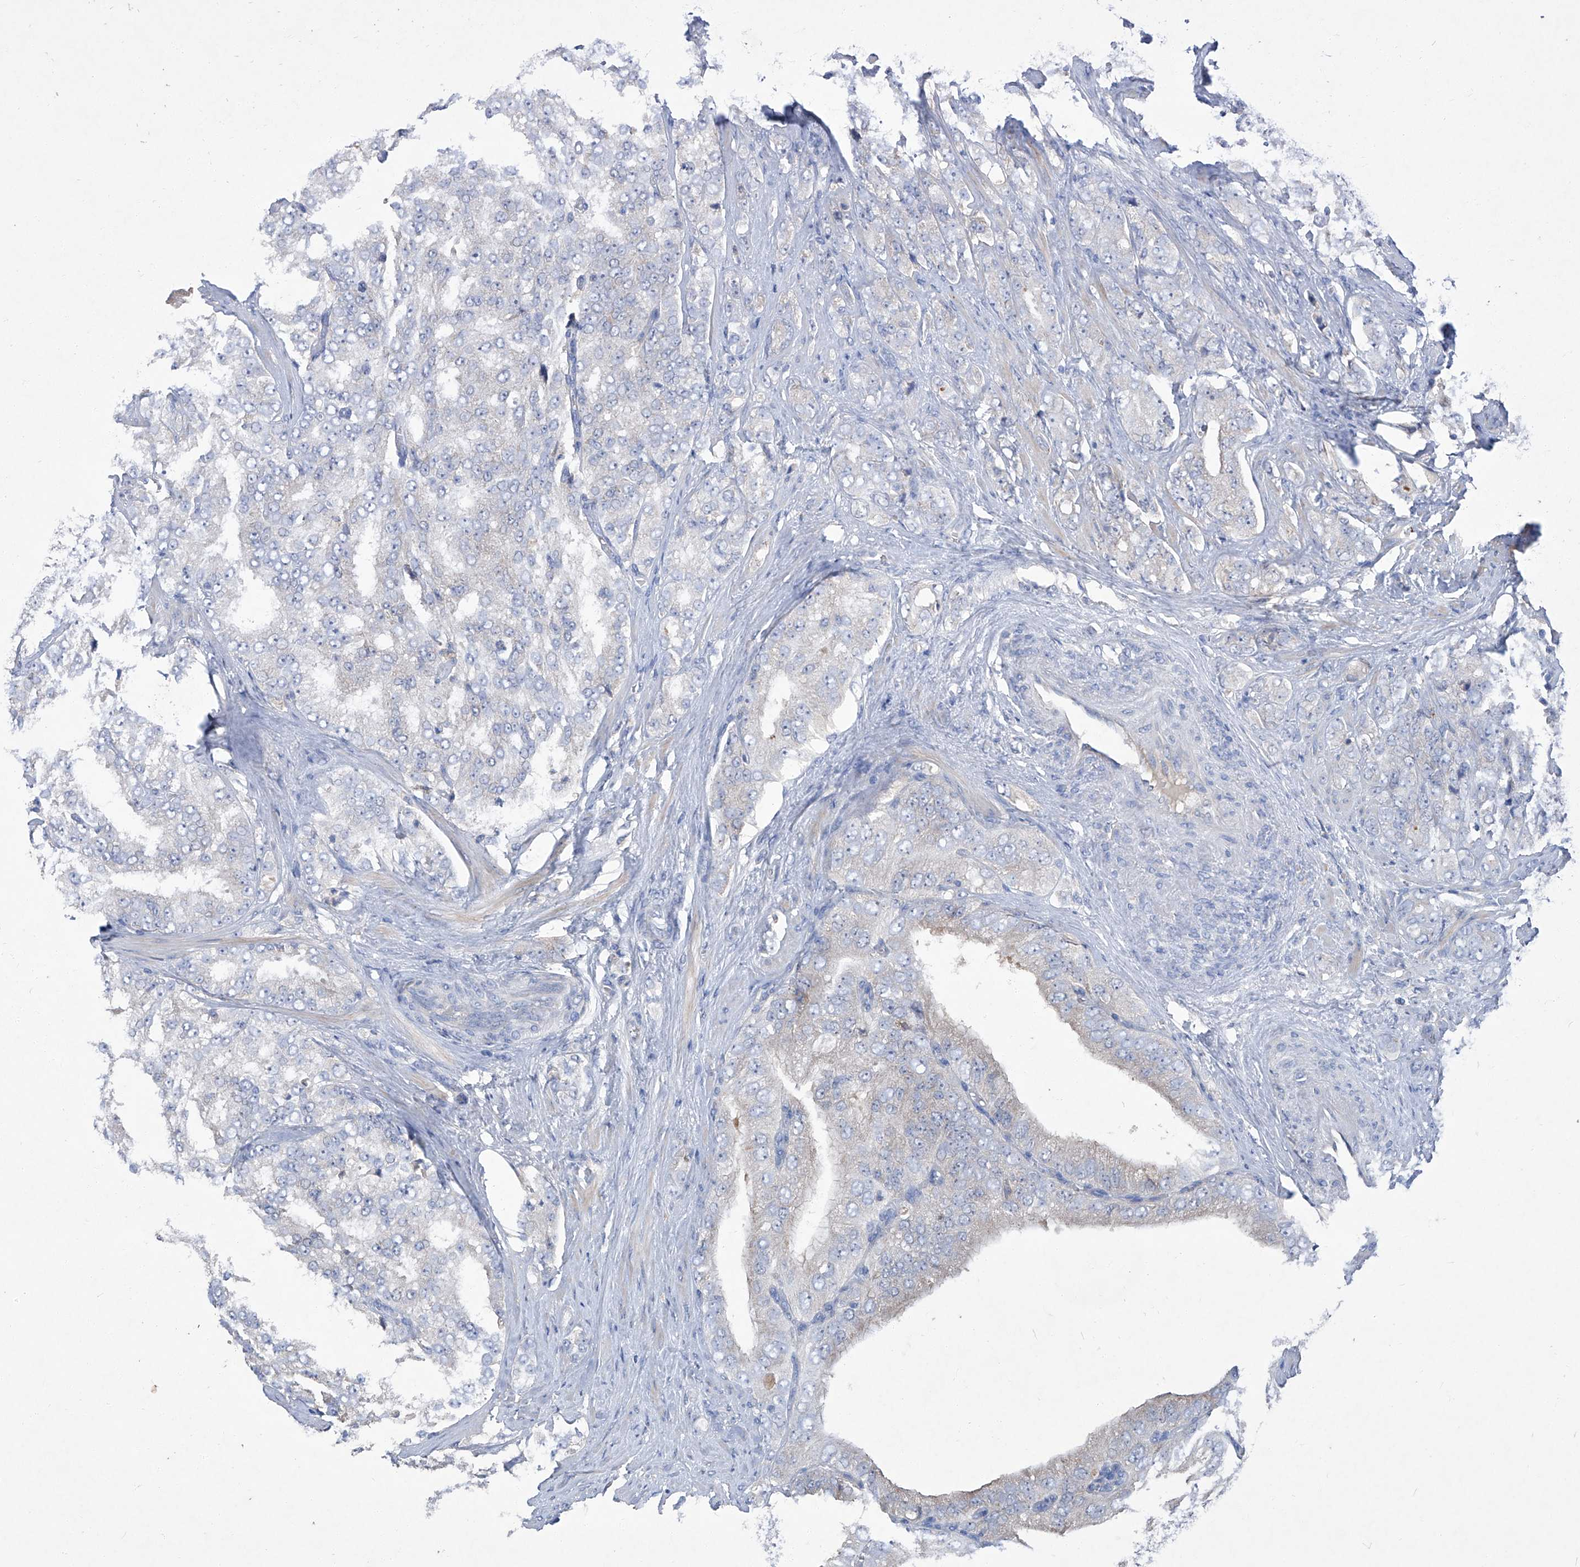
{"staining": {"intensity": "negative", "quantity": "none", "location": "none"}, "tissue": "prostate cancer", "cell_type": "Tumor cells", "image_type": "cancer", "snomed": [{"axis": "morphology", "description": "Adenocarcinoma, High grade"}, {"axis": "topography", "description": "Prostate"}], "caption": "This image is of prostate cancer stained with IHC to label a protein in brown with the nuclei are counter-stained blue. There is no staining in tumor cells.", "gene": "SBK2", "patient": {"sex": "male", "age": 58}}